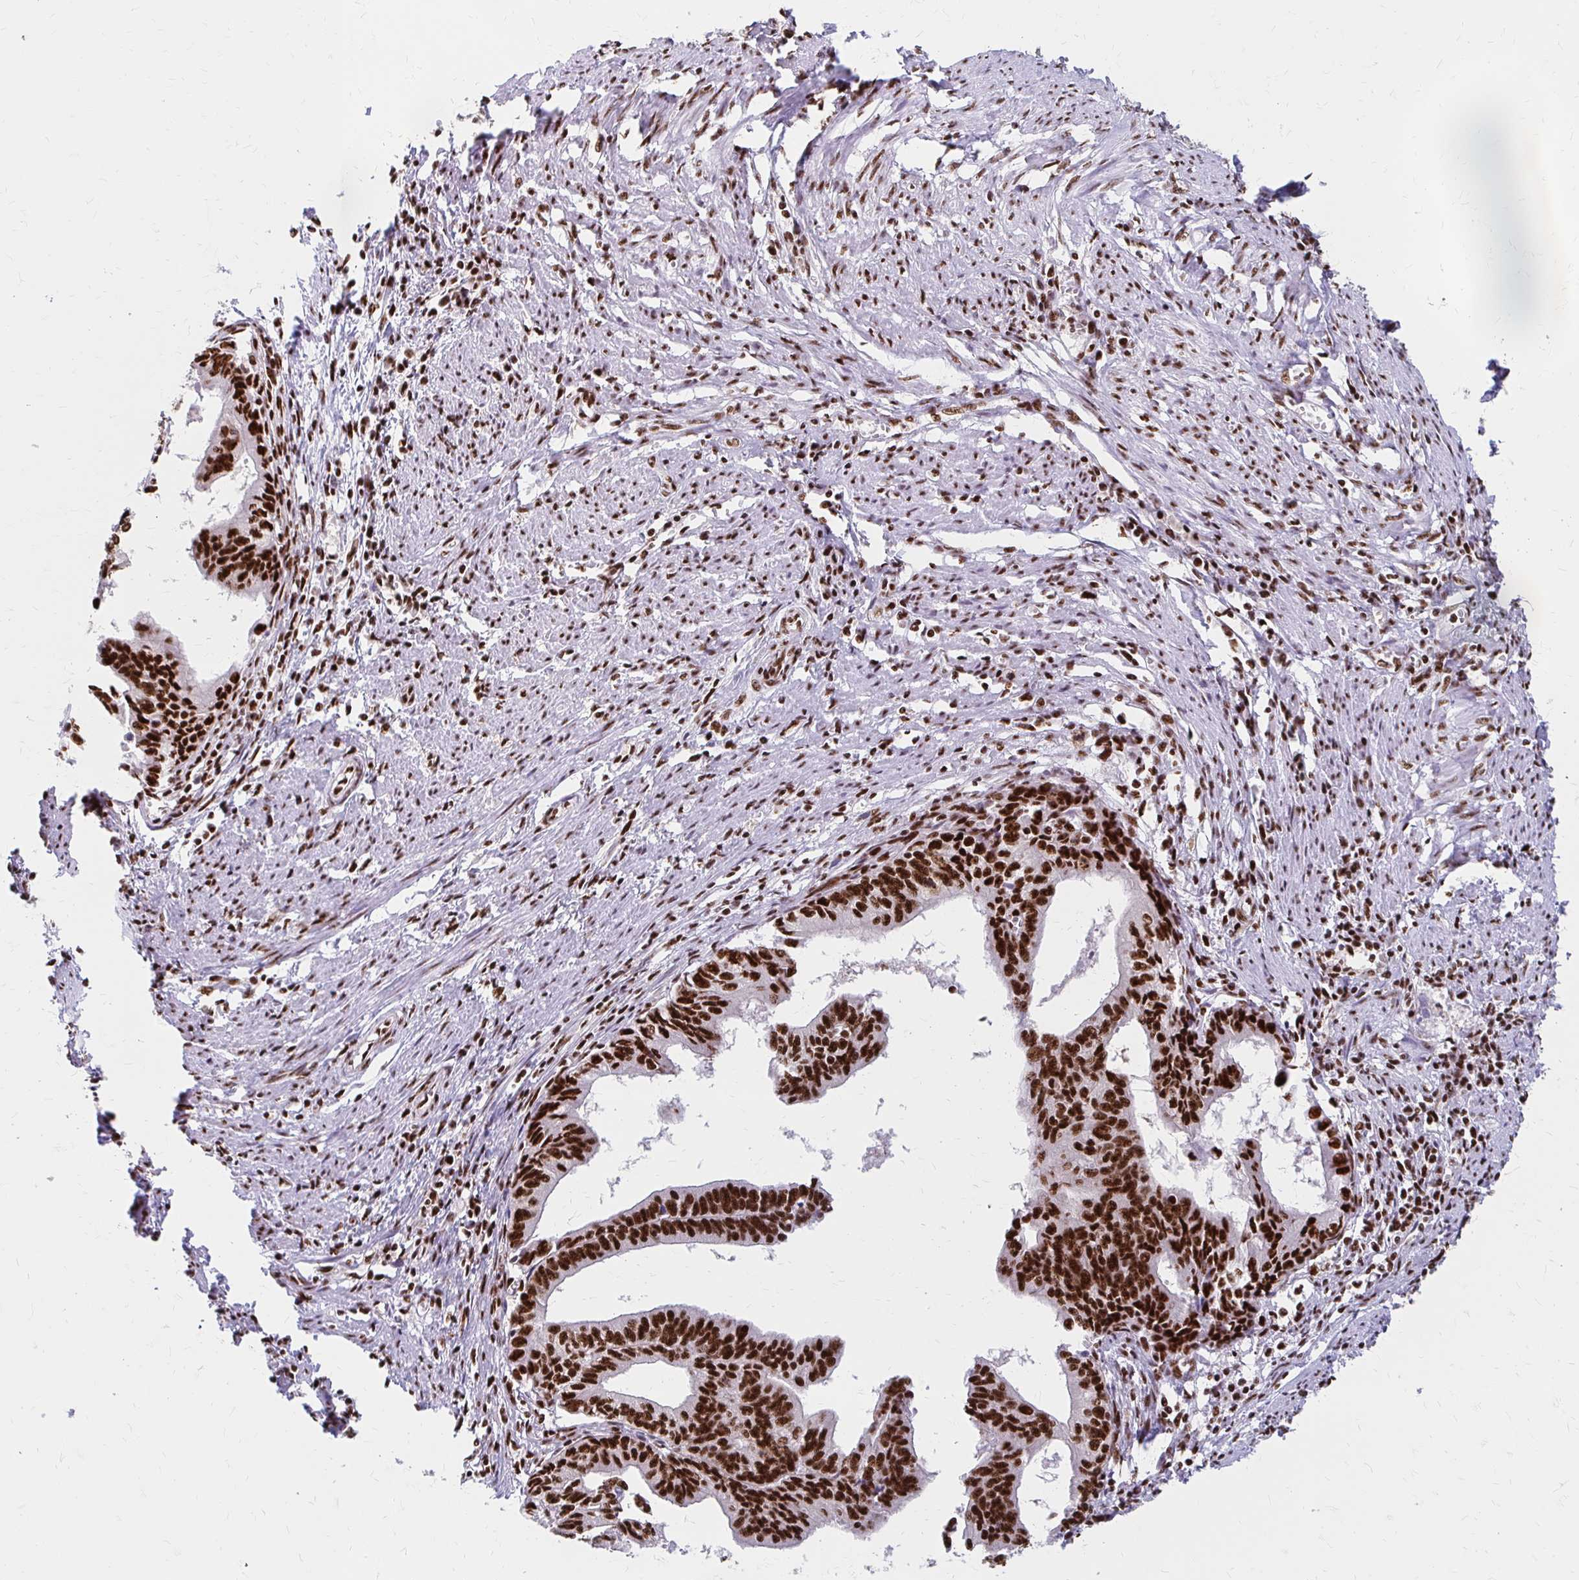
{"staining": {"intensity": "strong", "quantity": ">75%", "location": "nuclear"}, "tissue": "endometrial cancer", "cell_type": "Tumor cells", "image_type": "cancer", "snomed": [{"axis": "morphology", "description": "Adenocarcinoma, NOS"}, {"axis": "topography", "description": "Endometrium"}], "caption": "Protein analysis of endometrial cancer (adenocarcinoma) tissue exhibits strong nuclear expression in about >75% of tumor cells.", "gene": "CNKSR3", "patient": {"sex": "female", "age": 65}}